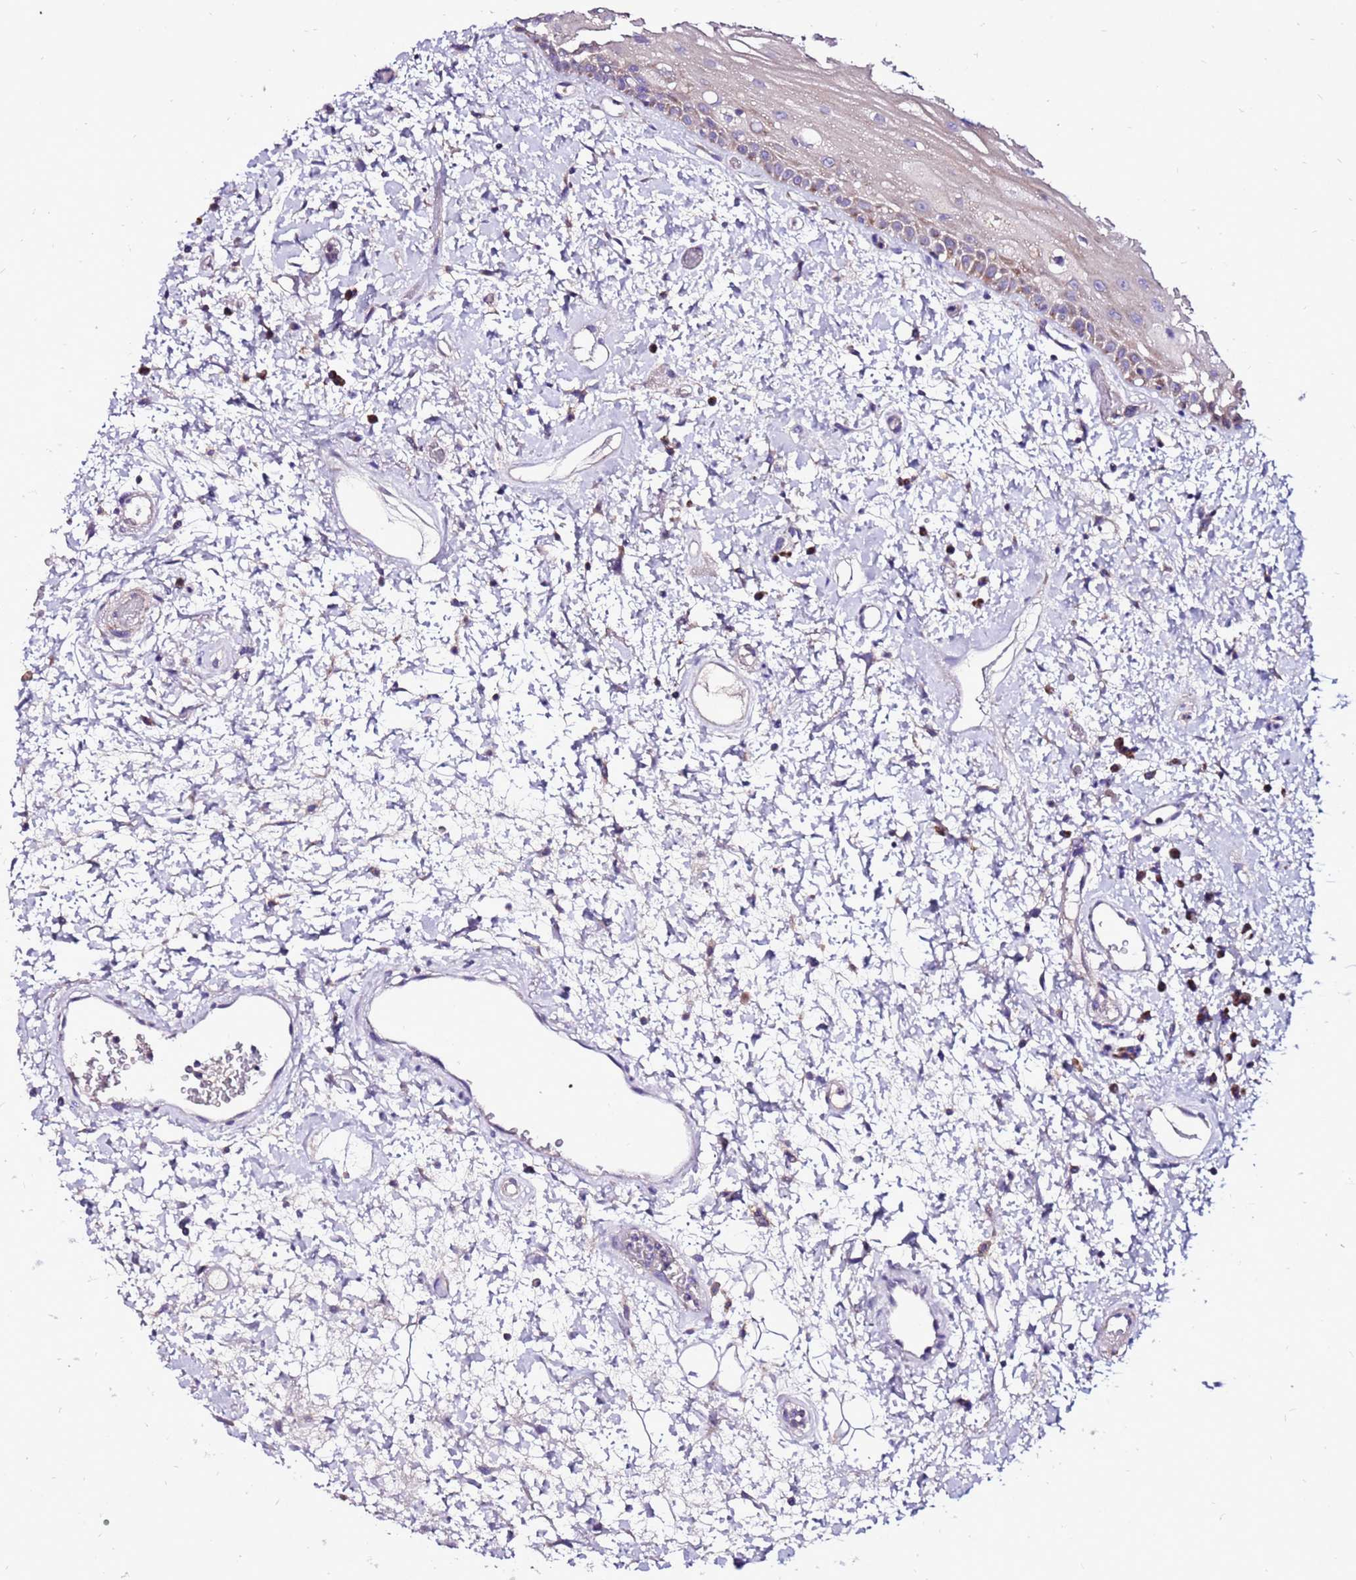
{"staining": {"intensity": "weak", "quantity": "25%-75%", "location": "cytoplasmic/membranous"}, "tissue": "oral mucosa", "cell_type": "Squamous epithelial cells", "image_type": "normal", "snomed": [{"axis": "morphology", "description": "Normal tissue, NOS"}, {"axis": "topography", "description": "Oral tissue"}], "caption": "Benign oral mucosa was stained to show a protein in brown. There is low levels of weak cytoplasmic/membranous staining in about 25%-75% of squamous epithelial cells.", "gene": "TMEM106C", "patient": {"sex": "female", "age": 76}}